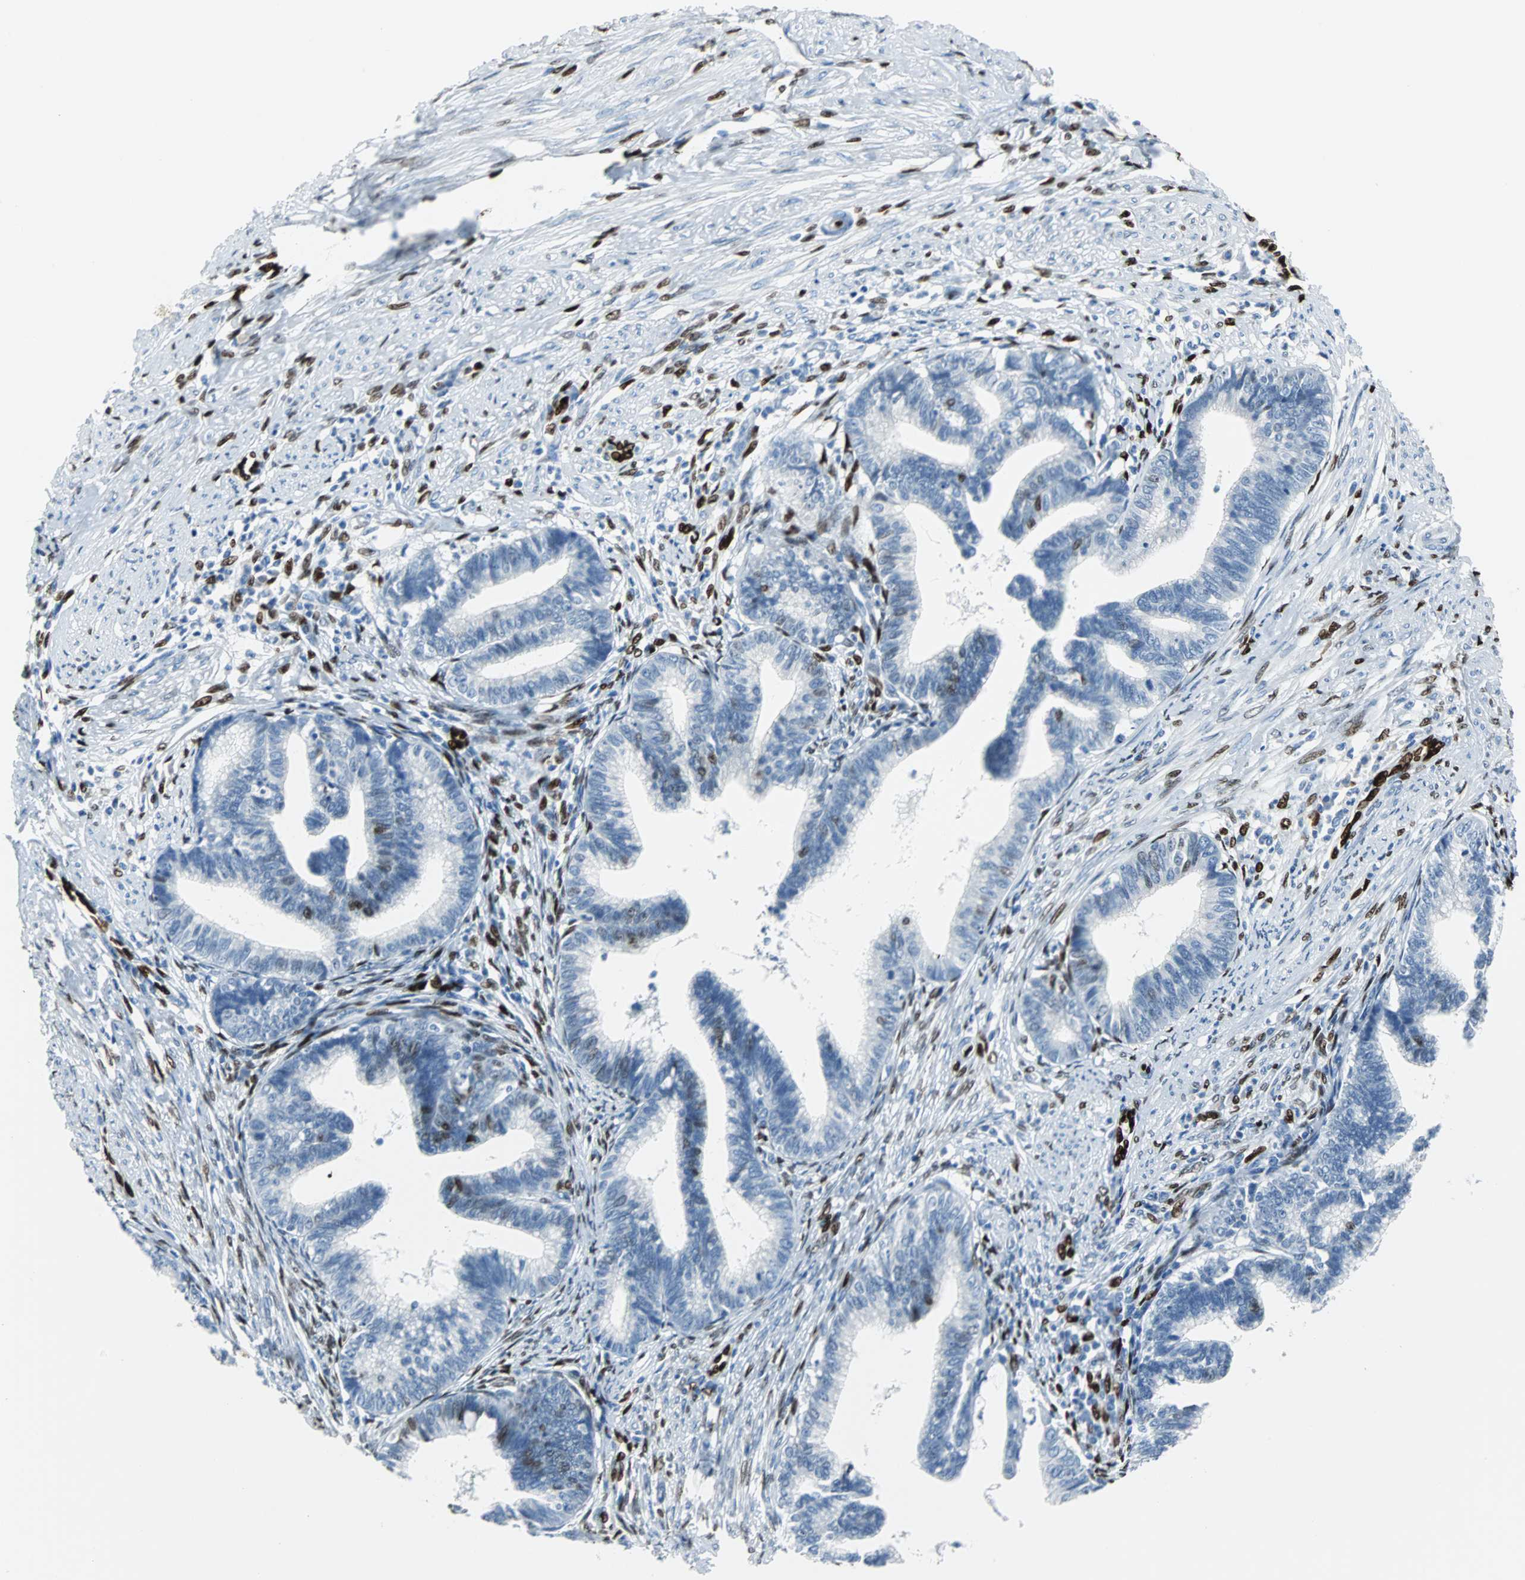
{"staining": {"intensity": "weak", "quantity": "<25%", "location": "nuclear"}, "tissue": "cervical cancer", "cell_type": "Tumor cells", "image_type": "cancer", "snomed": [{"axis": "morphology", "description": "Adenocarcinoma, NOS"}, {"axis": "topography", "description": "Cervix"}], "caption": "Protein analysis of adenocarcinoma (cervical) exhibits no significant staining in tumor cells.", "gene": "IL33", "patient": {"sex": "female", "age": 36}}